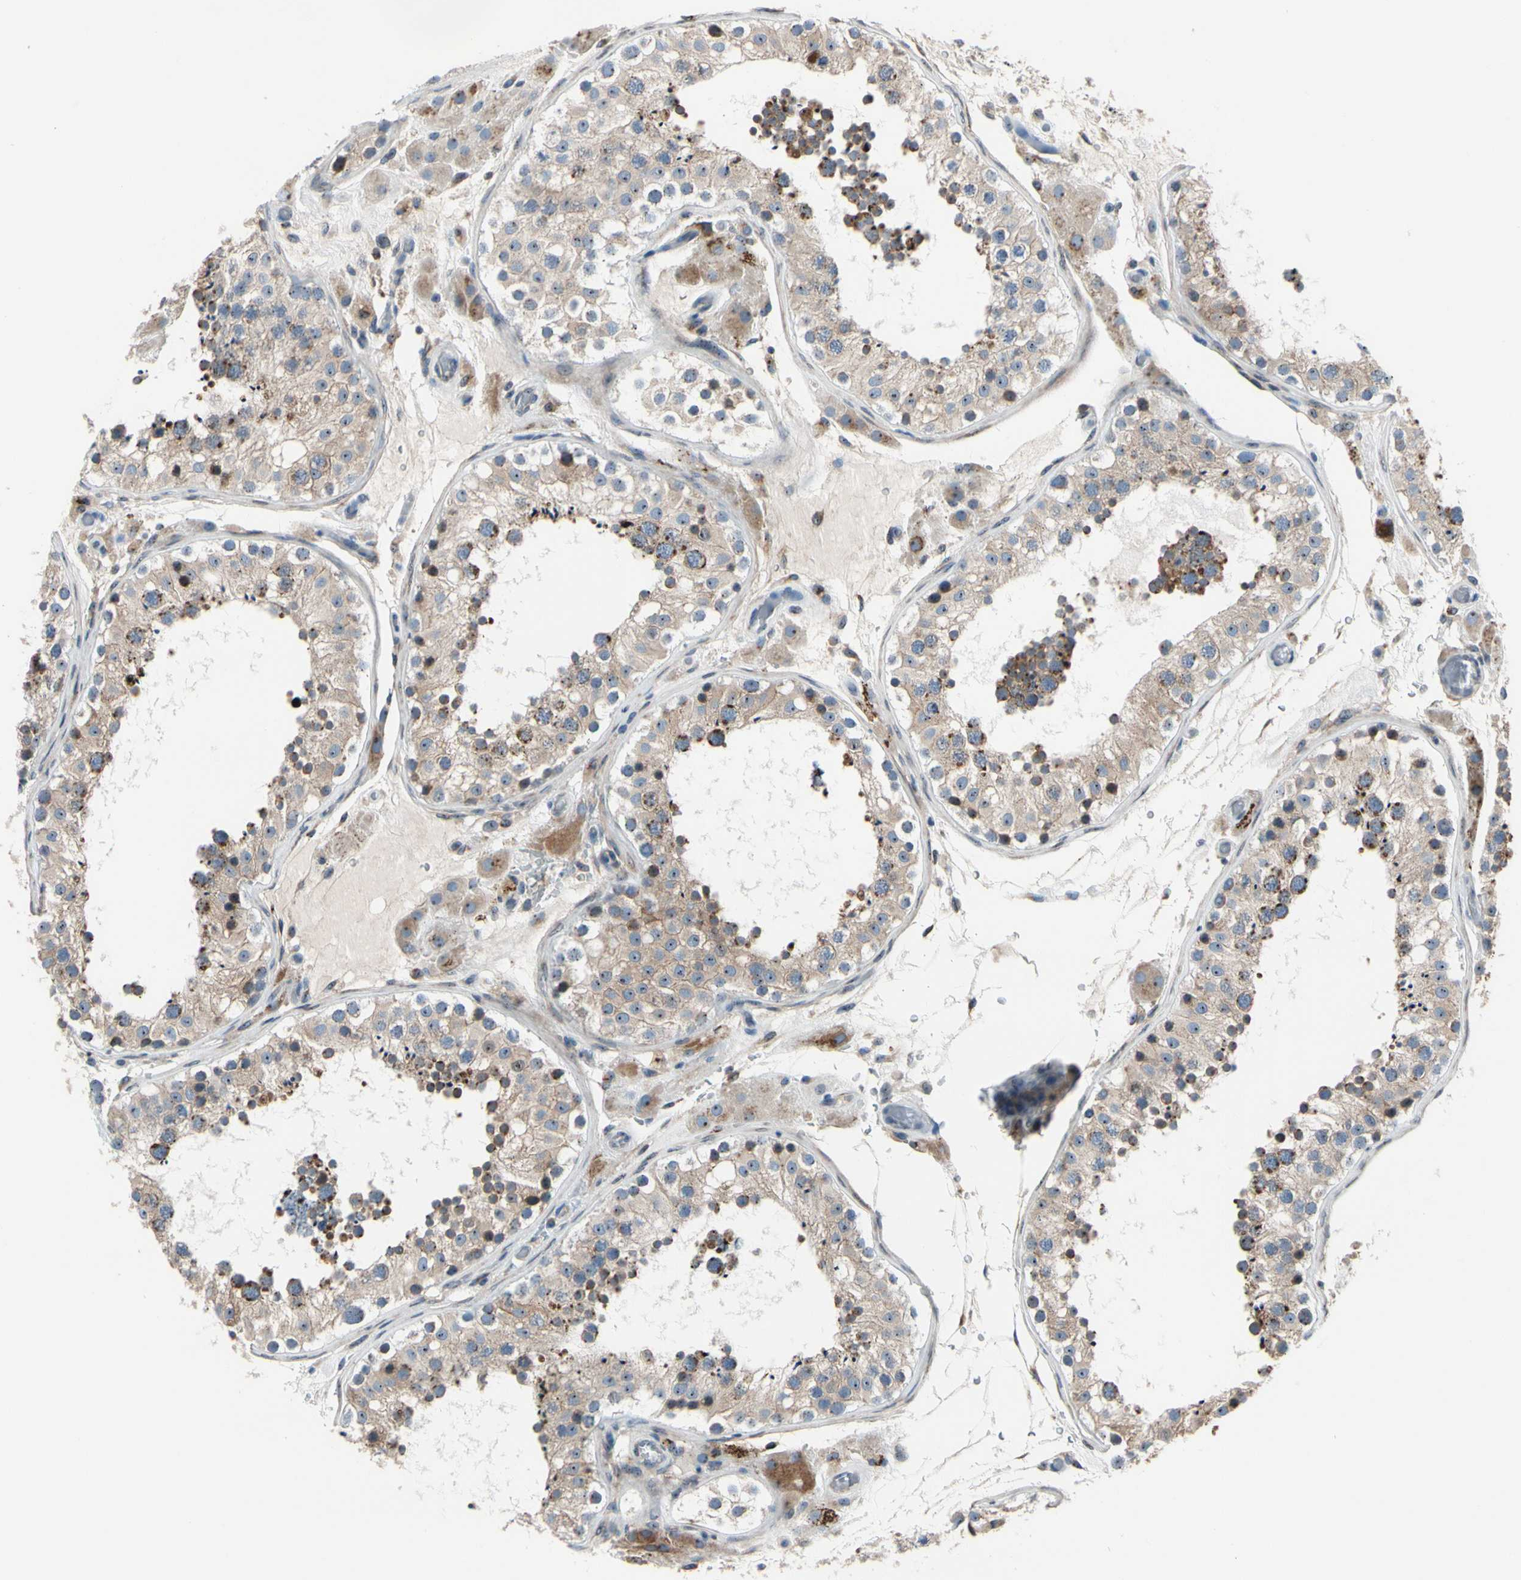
{"staining": {"intensity": "weak", "quantity": ">75%", "location": "cytoplasmic/membranous"}, "tissue": "testis", "cell_type": "Cells in seminiferous ducts", "image_type": "normal", "snomed": [{"axis": "morphology", "description": "Normal tissue, NOS"}, {"axis": "topography", "description": "Testis"}, {"axis": "topography", "description": "Epididymis"}], "caption": "Immunohistochemistry image of normal testis: human testis stained using immunohistochemistry (IHC) demonstrates low levels of weak protein expression localized specifically in the cytoplasmic/membranous of cells in seminiferous ducts, appearing as a cytoplasmic/membranous brown color.", "gene": "TMED7", "patient": {"sex": "male", "age": 26}}